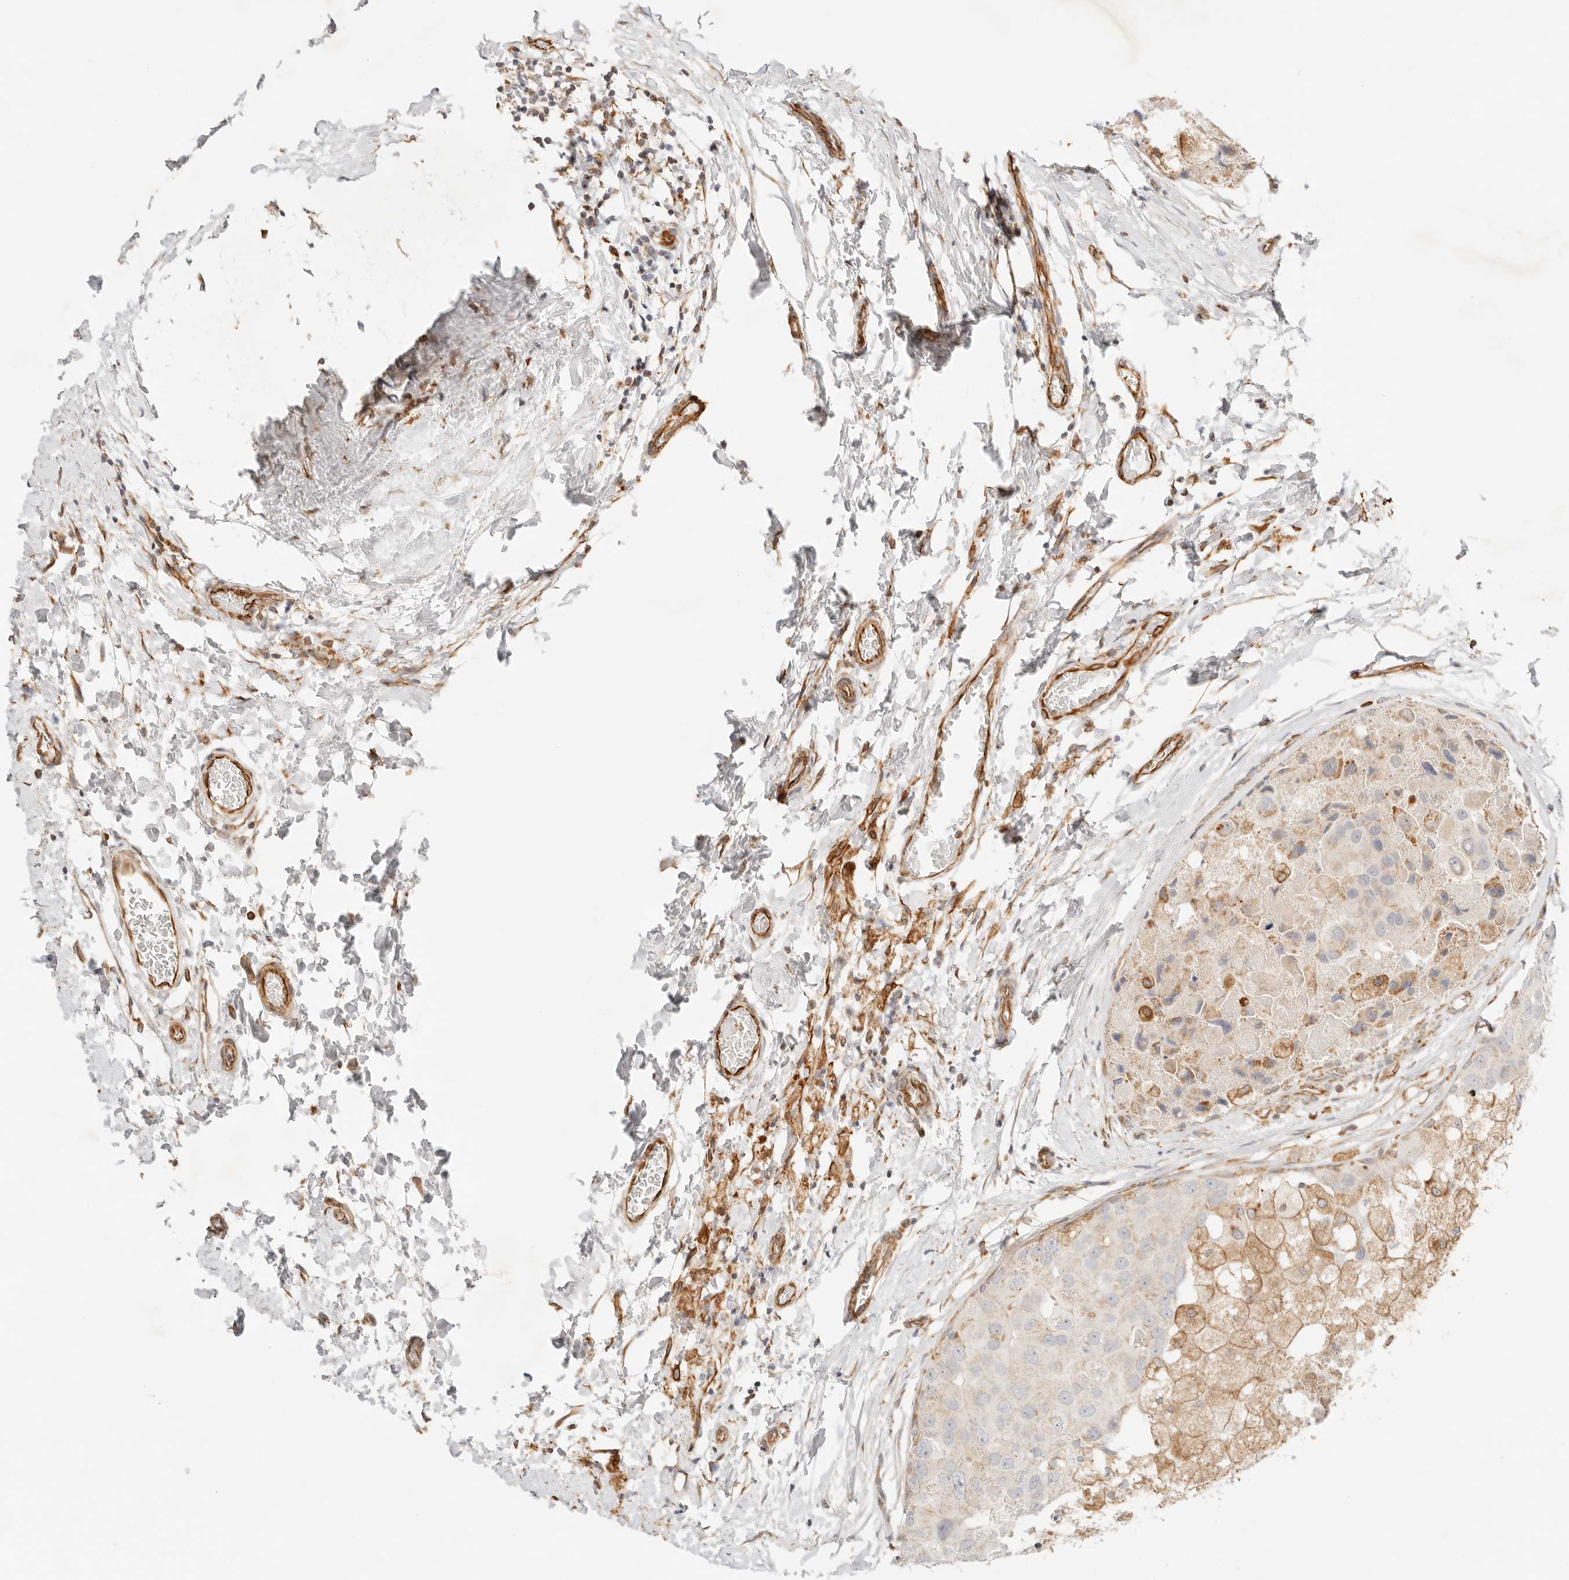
{"staining": {"intensity": "weak", "quantity": "25%-75%", "location": "cytoplasmic/membranous"}, "tissue": "breast cancer", "cell_type": "Tumor cells", "image_type": "cancer", "snomed": [{"axis": "morphology", "description": "Duct carcinoma"}, {"axis": "topography", "description": "Breast"}], "caption": "Brown immunohistochemical staining in human breast invasive ductal carcinoma shows weak cytoplasmic/membranous positivity in about 25%-75% of tumor cells.", "gene": "ZC3H11A", "patient": {"sex": "female", "age": 62}}